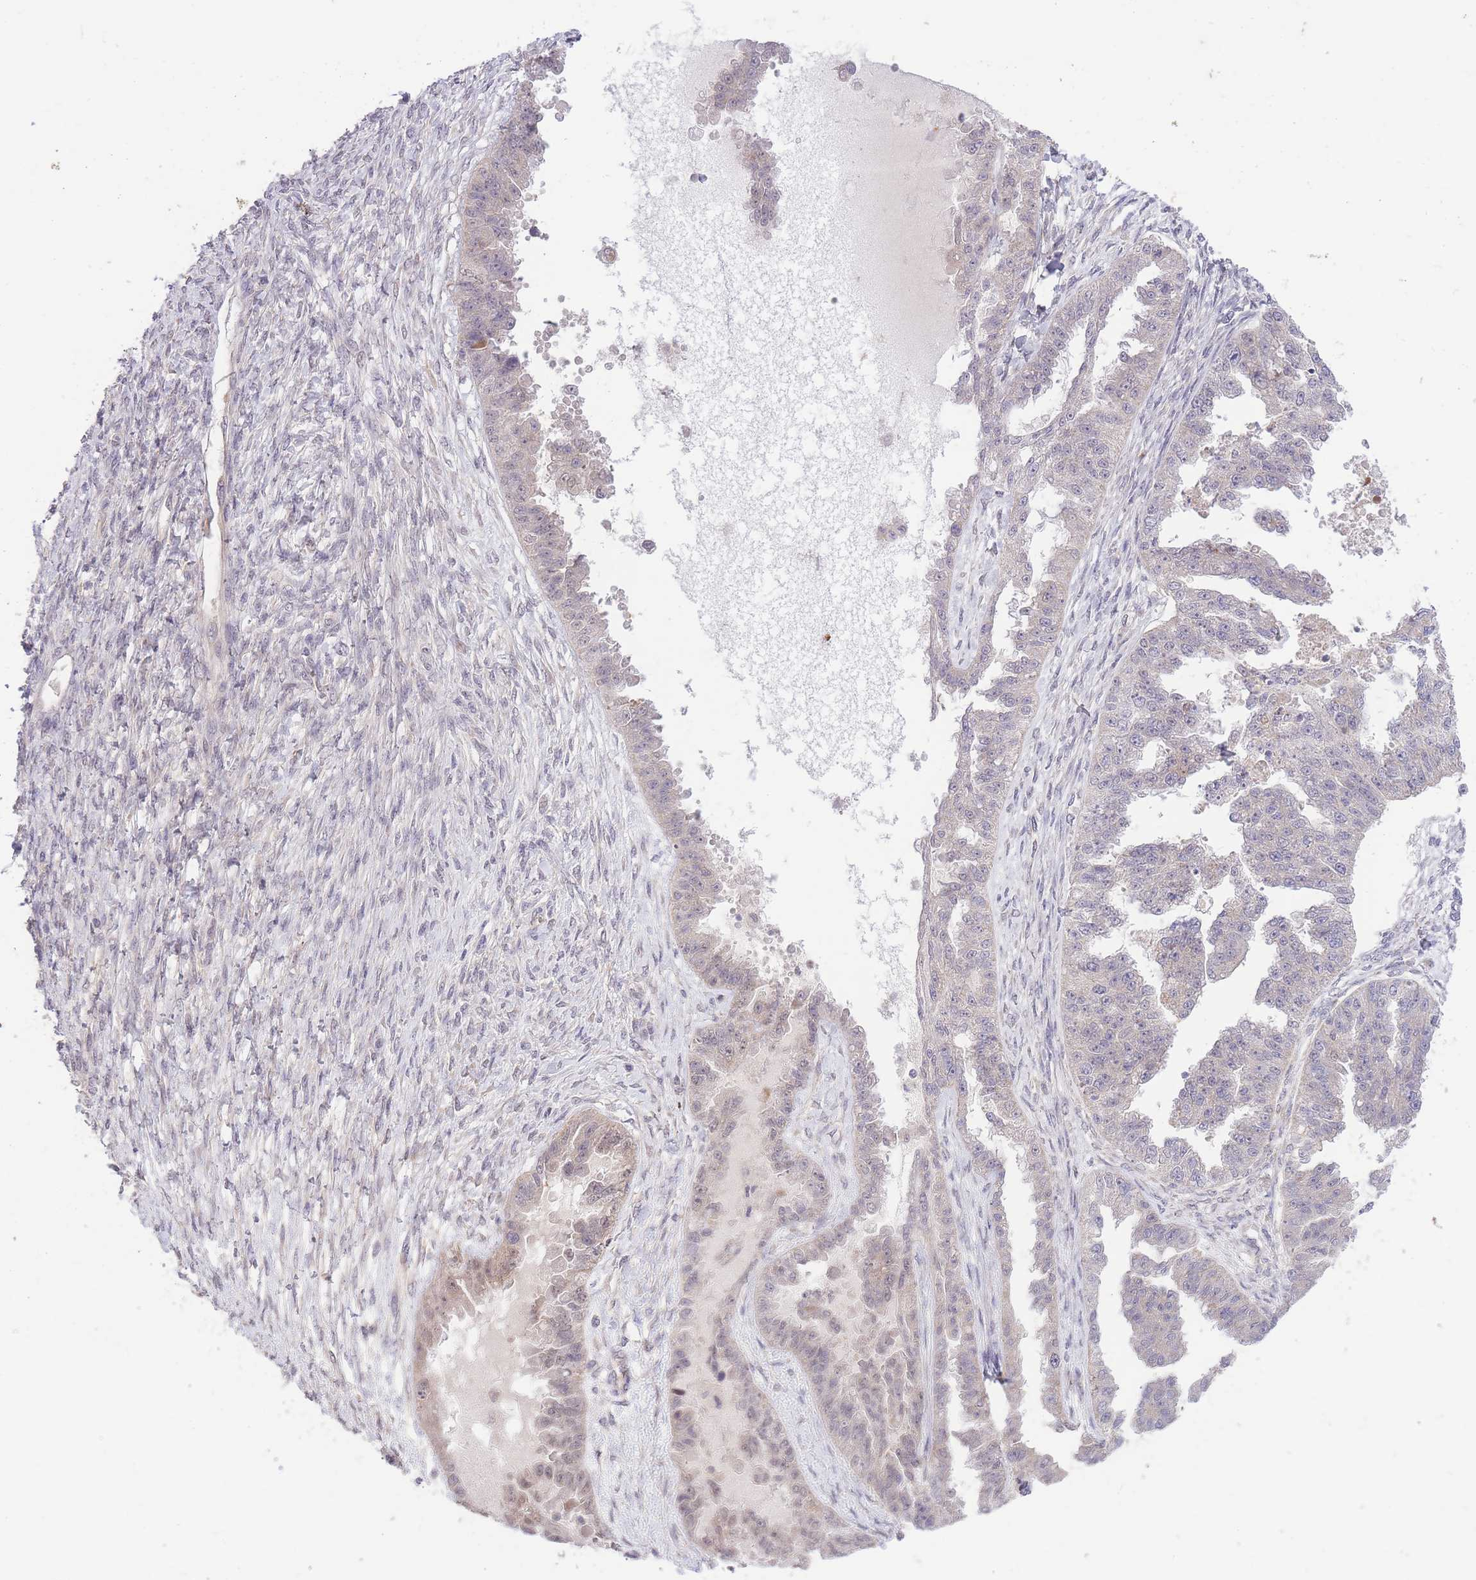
{"staining": {"intensity": "negative", "quantity": "none", "location": "none"}, "tissue": "ovarian cancer", "cell_type": "Tumor cells", "image_type": "cancer", "snomed": [{"axis": "morphology", "description": "Cystadenocarcinoma, serous, NOS"}, {"axis": "topography", "description": "Ovary"}], "caption": "Tumor cells show no significant positivity in serous cystadenocarcinoma (ovarian).", "gene": "ELOA2", "patient": {"sex": "female", "age": 58}}